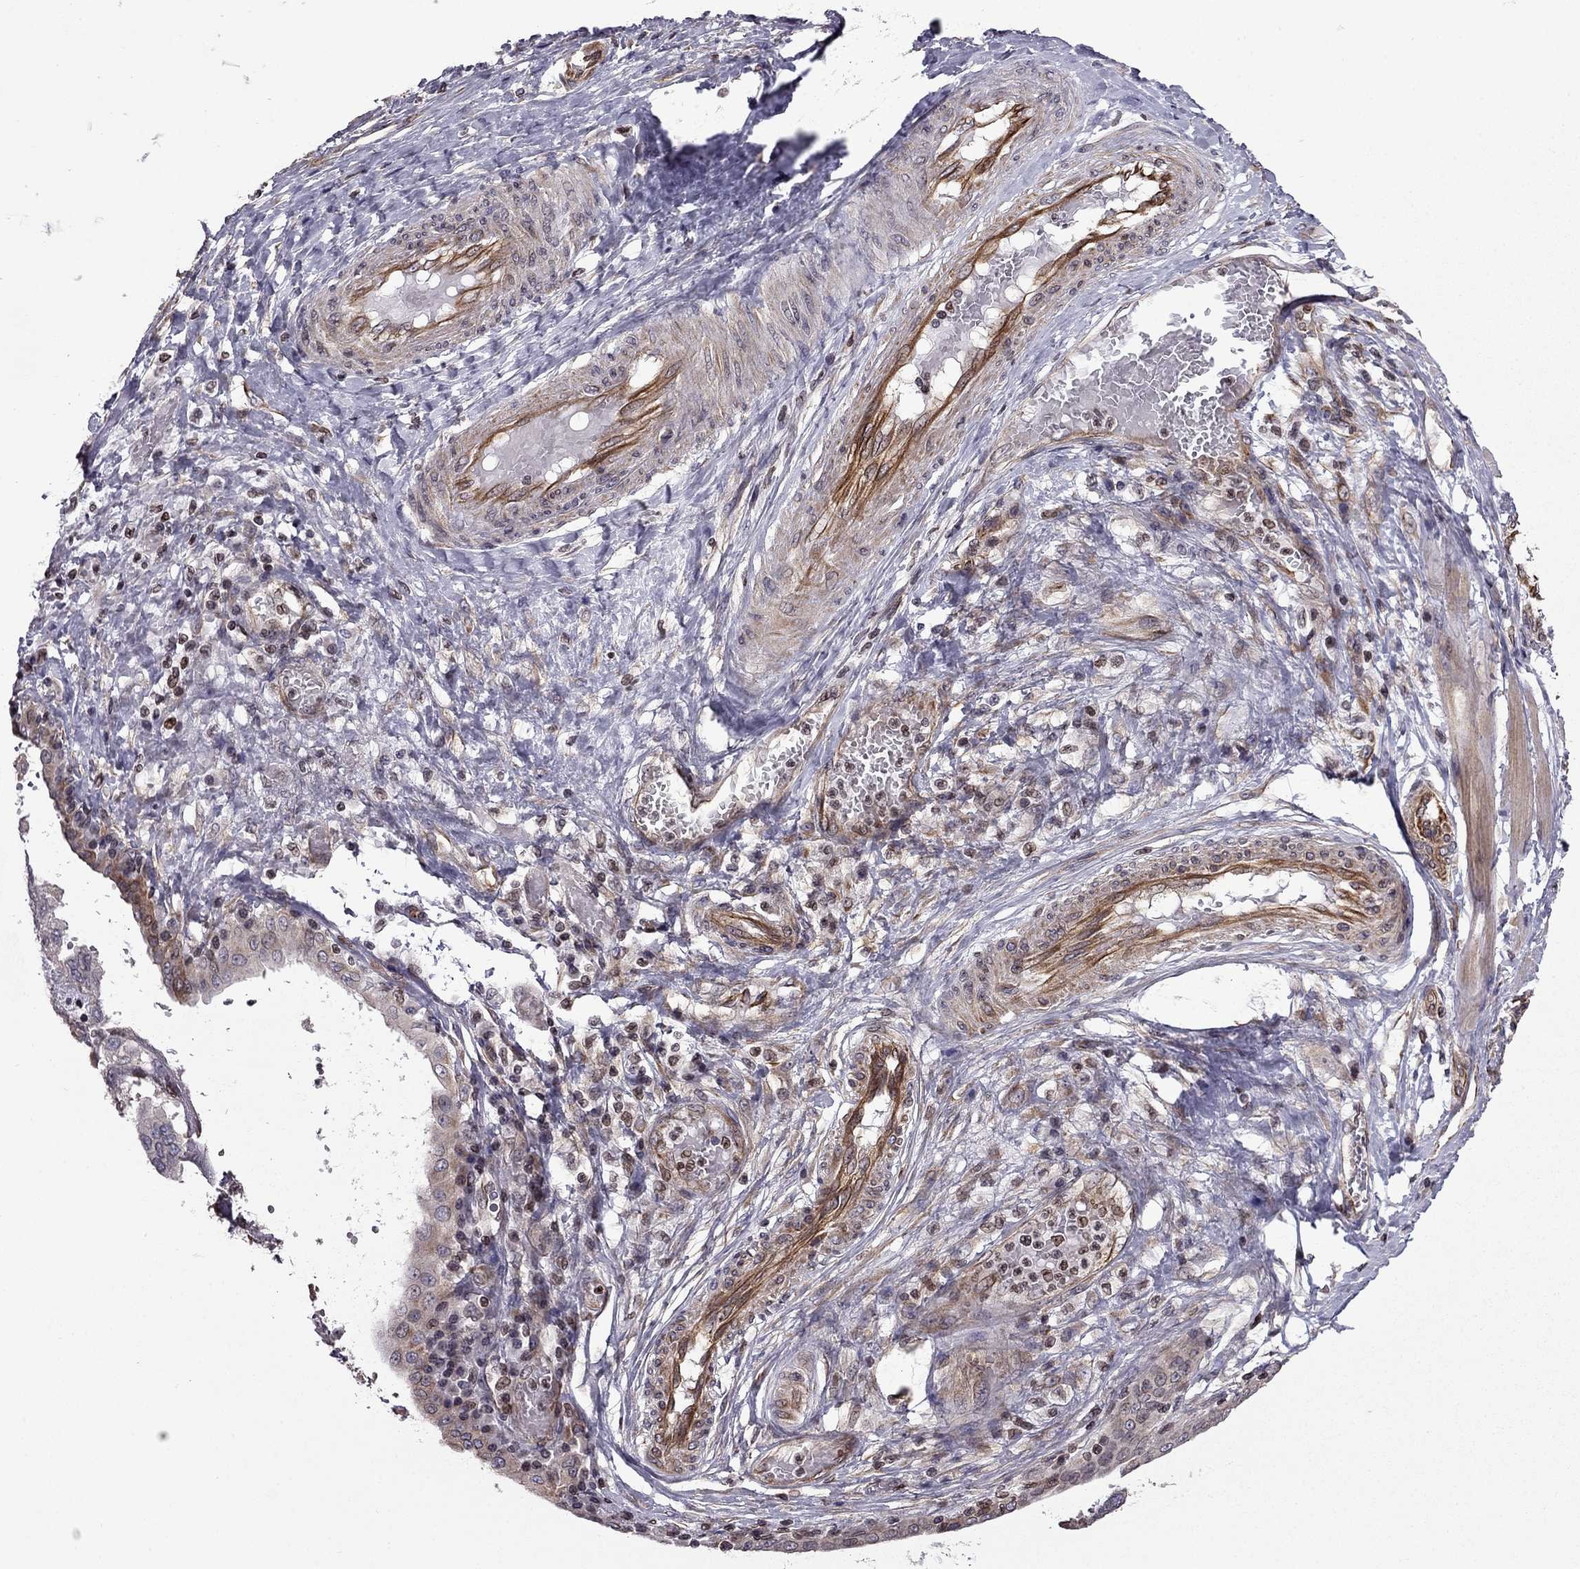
{"staining": {"intensity": "weak", "quantity": "<25%", "location": "cytoplasmic/membranous"}, "tissue": "ovarian cancer", "cell_type": "Tumor cells", "image_type": "cancer", "snomed": [{"axis": "morphology", "description": "Cystadenocarcinoma, serous, NOS"}, {"axis": "topography", "description": "Ovary"}], "caption": "The histopathology image reveals no significant positivity in tumor cells of ovarian cancer.", "gene": "CDC42BPA", "patient": {"sex": "female", "age": 79}}